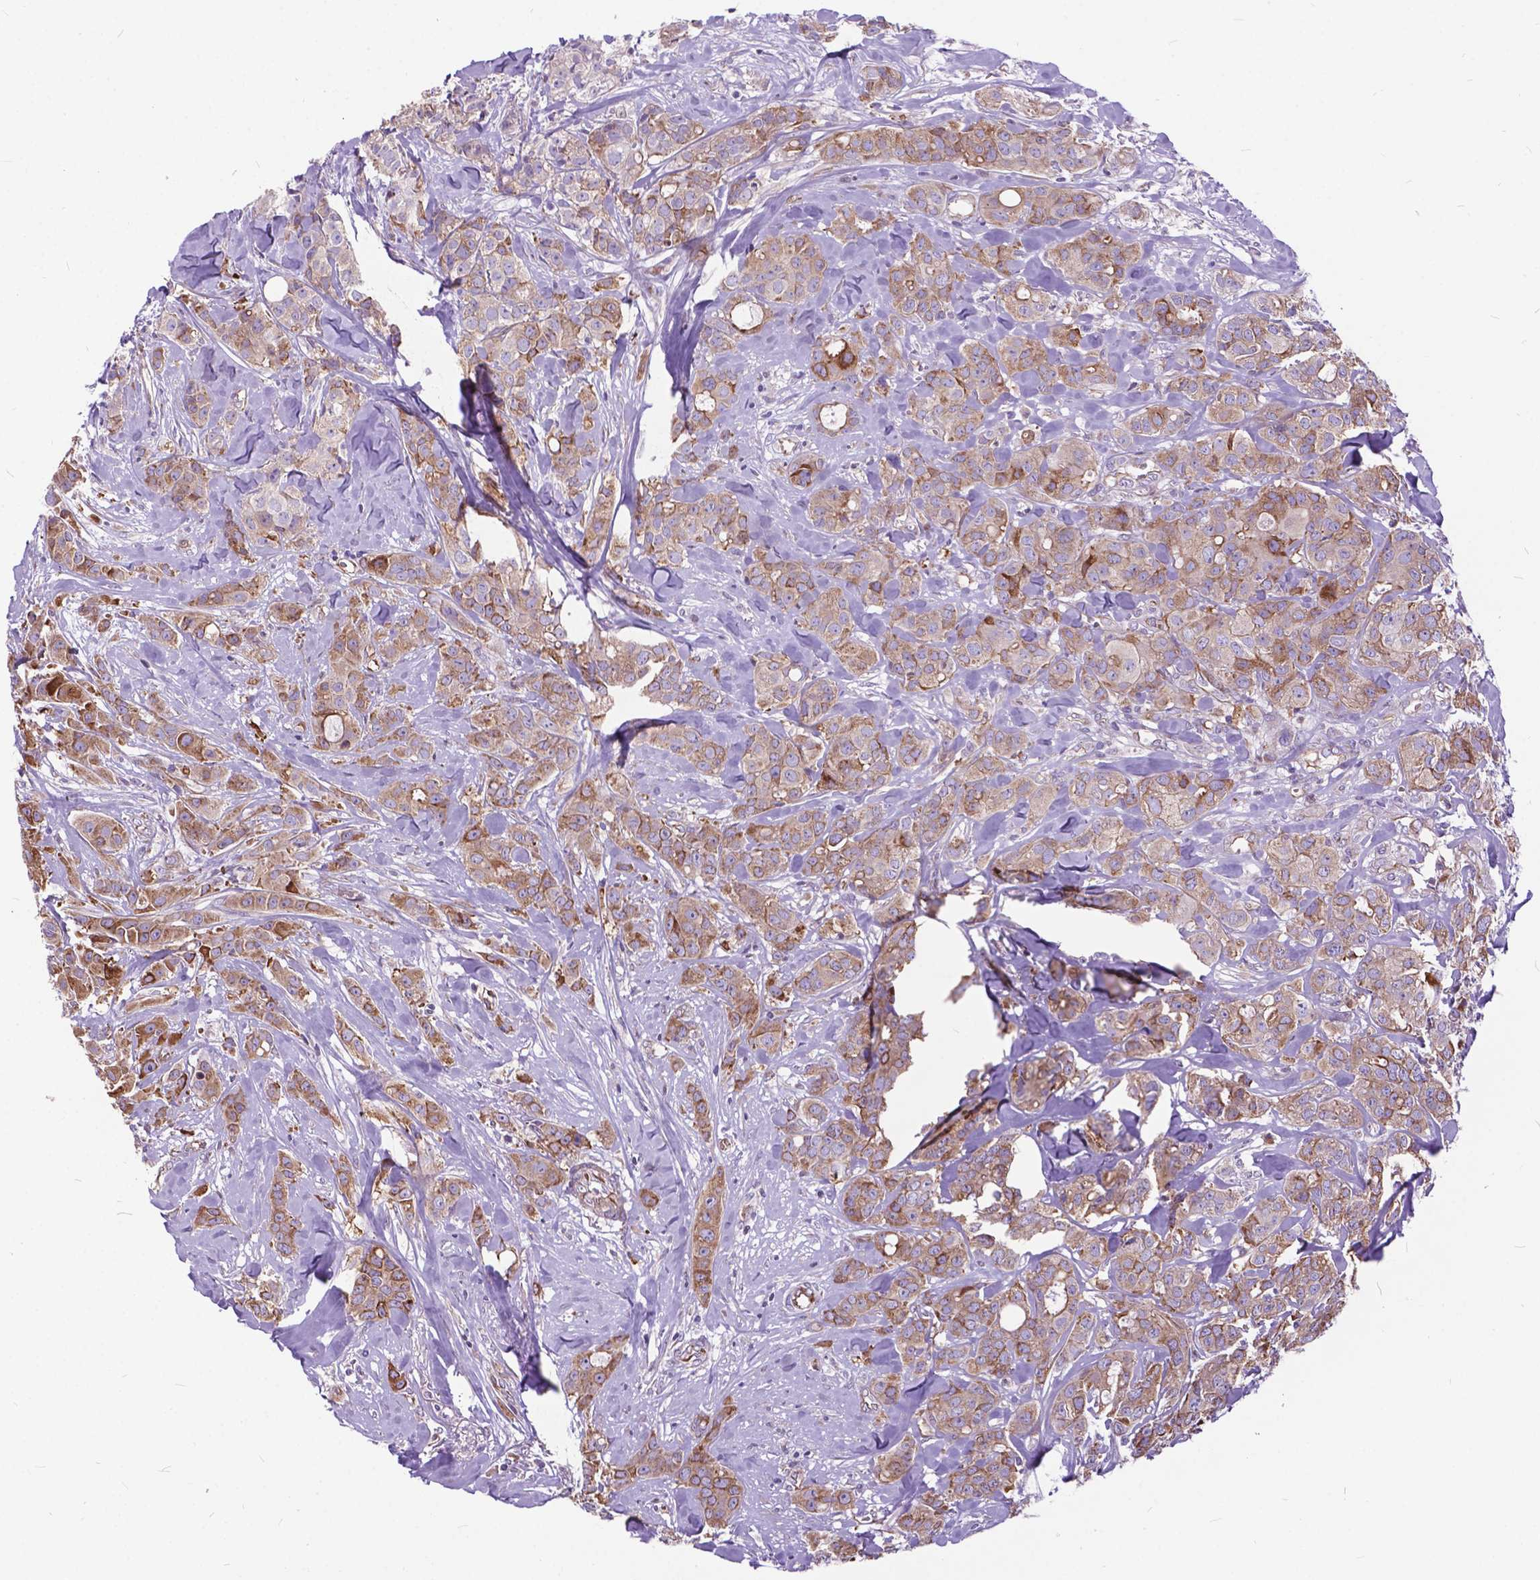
{"staining": {"intensity": "moderate", "quantity": "25%-75%", "location": "cytoplasmic/membranous"}, "tissue": "breast cancer", "cell_type": "Tumor cells", "image_type": "cancer", "snomed": [{"axis": "morphology", "description": "Duct carcinoma"}, {"axis": "topography", "description": "Breast"}], "caption": "This histopathology image reveals breast invasive ductal carcinoma stained with immunohistochemistry to label a protein in brown. The cytoplasmic/membranous of tumor cells show moderate positivity for the protein. Nuclei are counter-stained blue.", "gene": "FLT4", "patient": {"sex": "female", "age": 43}}